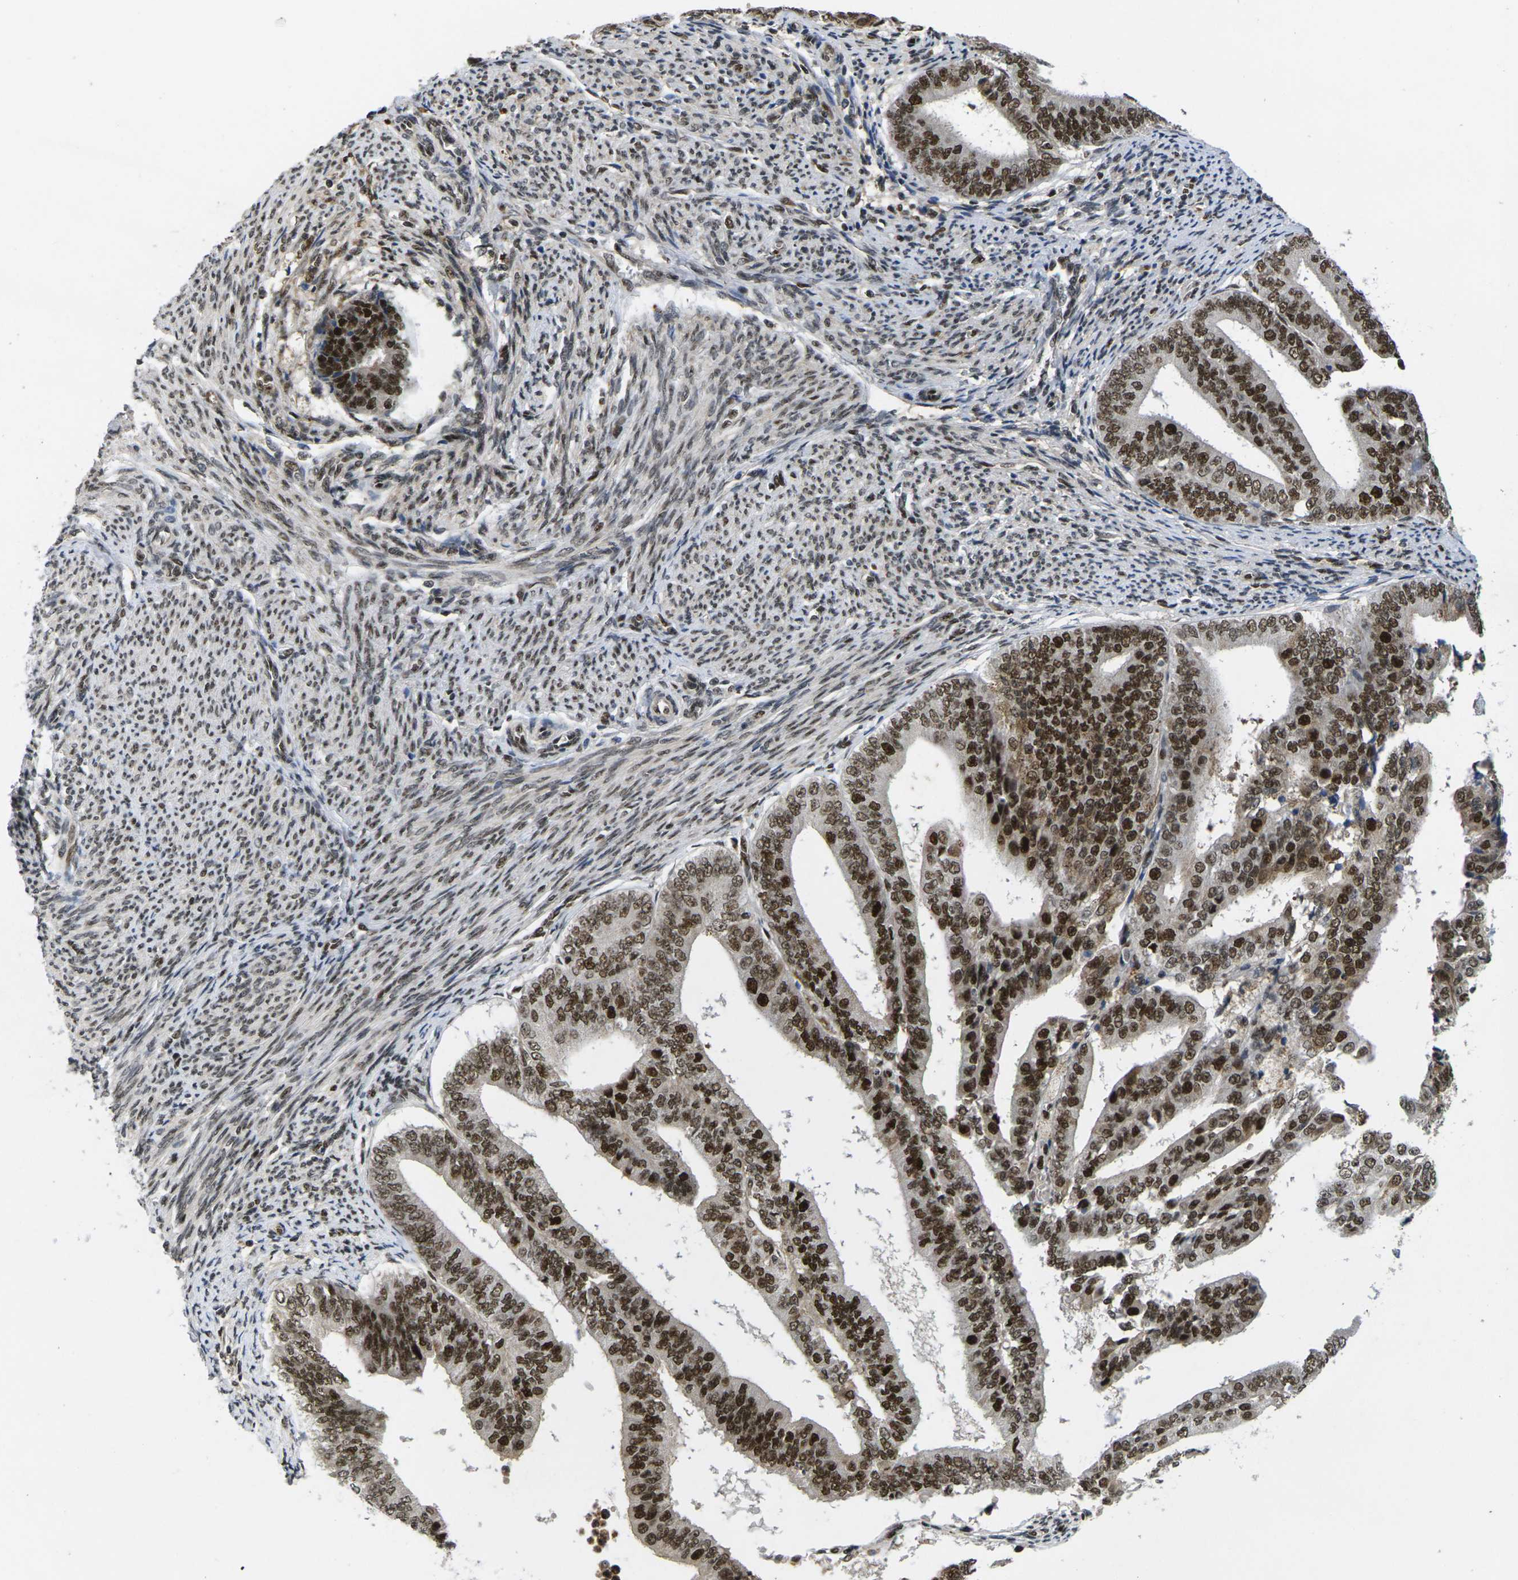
{"staining": {"intensity": "strong", "quantity": ">75%", "location": "nuclear"}, "tissue": "endometrial cancer", "cell_type": "Tumor cells", "image_type": "cancer", "snomed": [{"axis": "morphology", "description": "Adenocarcinoma, NOS"}, {"axis": "topography", "description": "Endometrium"}], "caption": "This photomicrograph displays immunohistochemistry staining of endometrial adenocarcinoma, with high strong nuclear expression in about >75% of tumor cells.", "gene": "GTF2E1", "patient": {"sex": "female", "age": 63}}